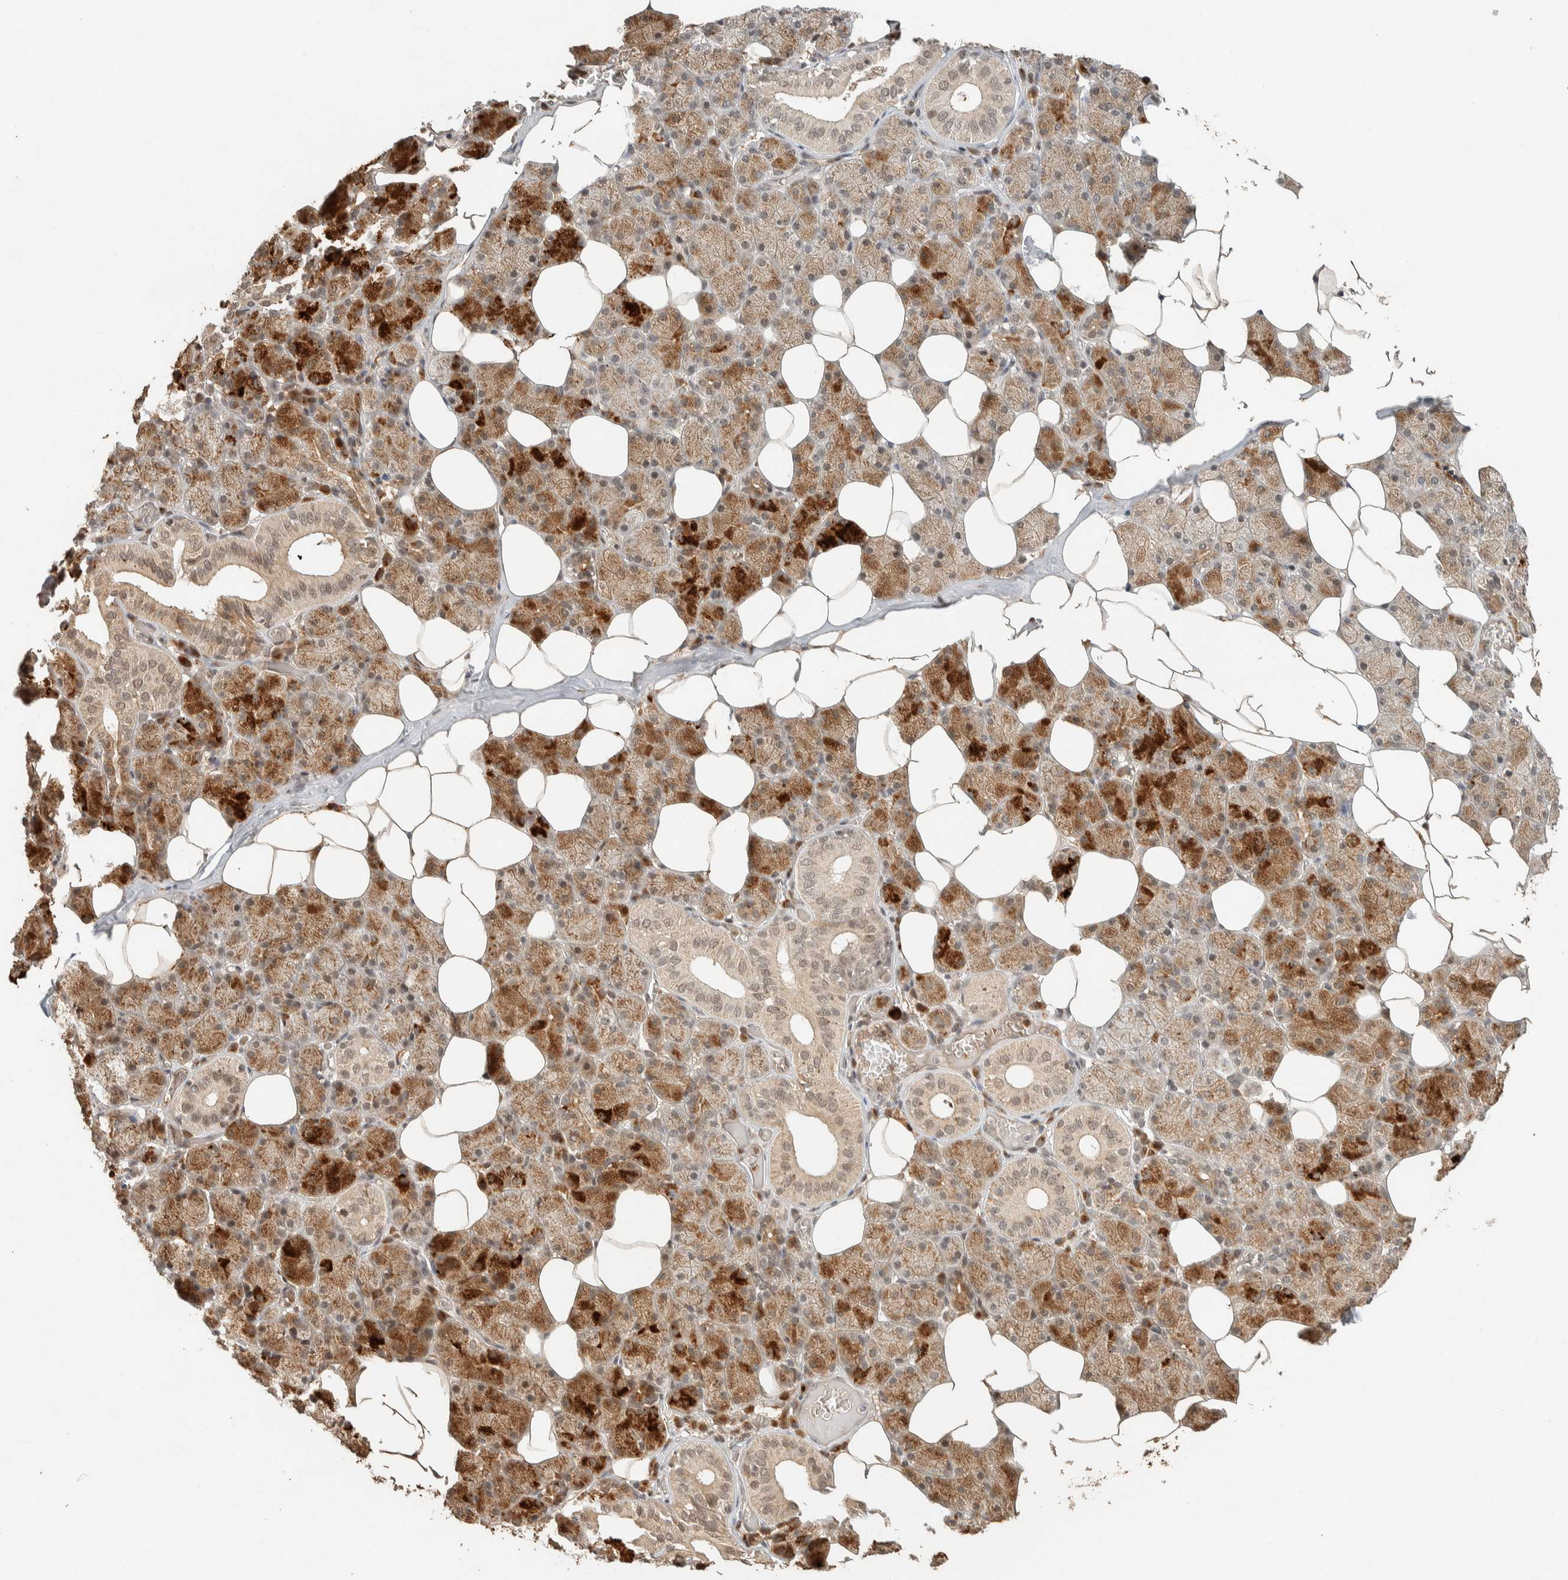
{"staining": {"intensity": "strong", "quantity": ">75%", "location": "cytoplasmic/membranous"}, "tissue": "salivary gland", "cell_type": "Glandular cells", "image_type": "normal", "snomed": [{"axis": "morphology", "description": "Normal tissue, NOS"}, {"axis": "topography", "description": "Salivary gland"}], "caption": "Approximately >75% of glandular cells in unremarkable salivary gland exhibit strong cytoplasmic/membranous protein positivity as visualized by brown immunohistochemical staining.", "gene": "ZBTB2", "patient": {"sex": "female", "age": 33}}